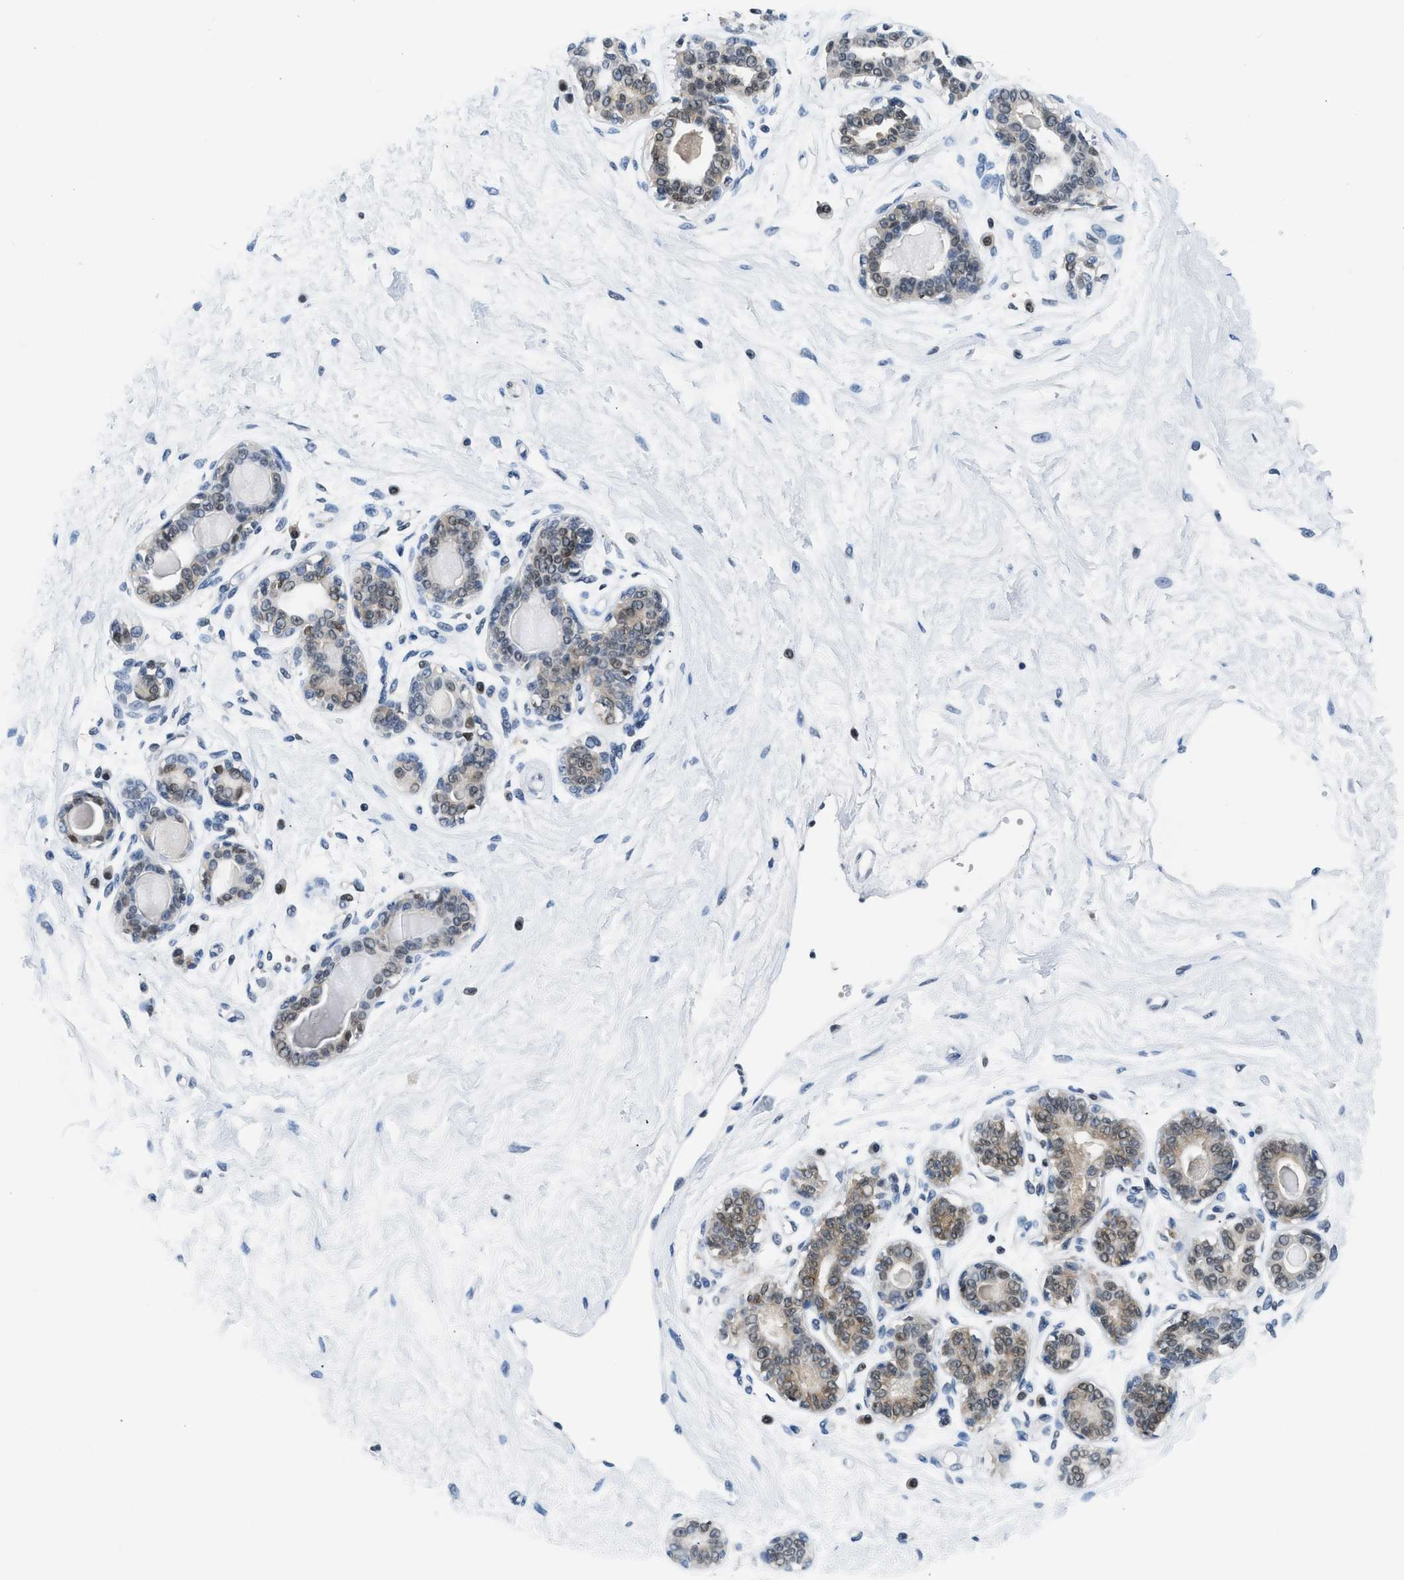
{"staining": {"intensity": "negative", "quantity": "none", "location": "none"}, "tissue": "breast", "cell_type": "Adipocytes", "image_type": "normal", "snomed": [{"axis": "morphology", "description": "Normal tissue, NOS"}, {"axis": "topography", "description": "Breast"}], "caption": "Protein analysis of benign breast displays no significant positivity in adipocytes. (DAB immunohistochemistry (IHC) with hematoxylin counter stain).", "gene": "ALX1", "patient": {"sex": "female", "age": 45}}